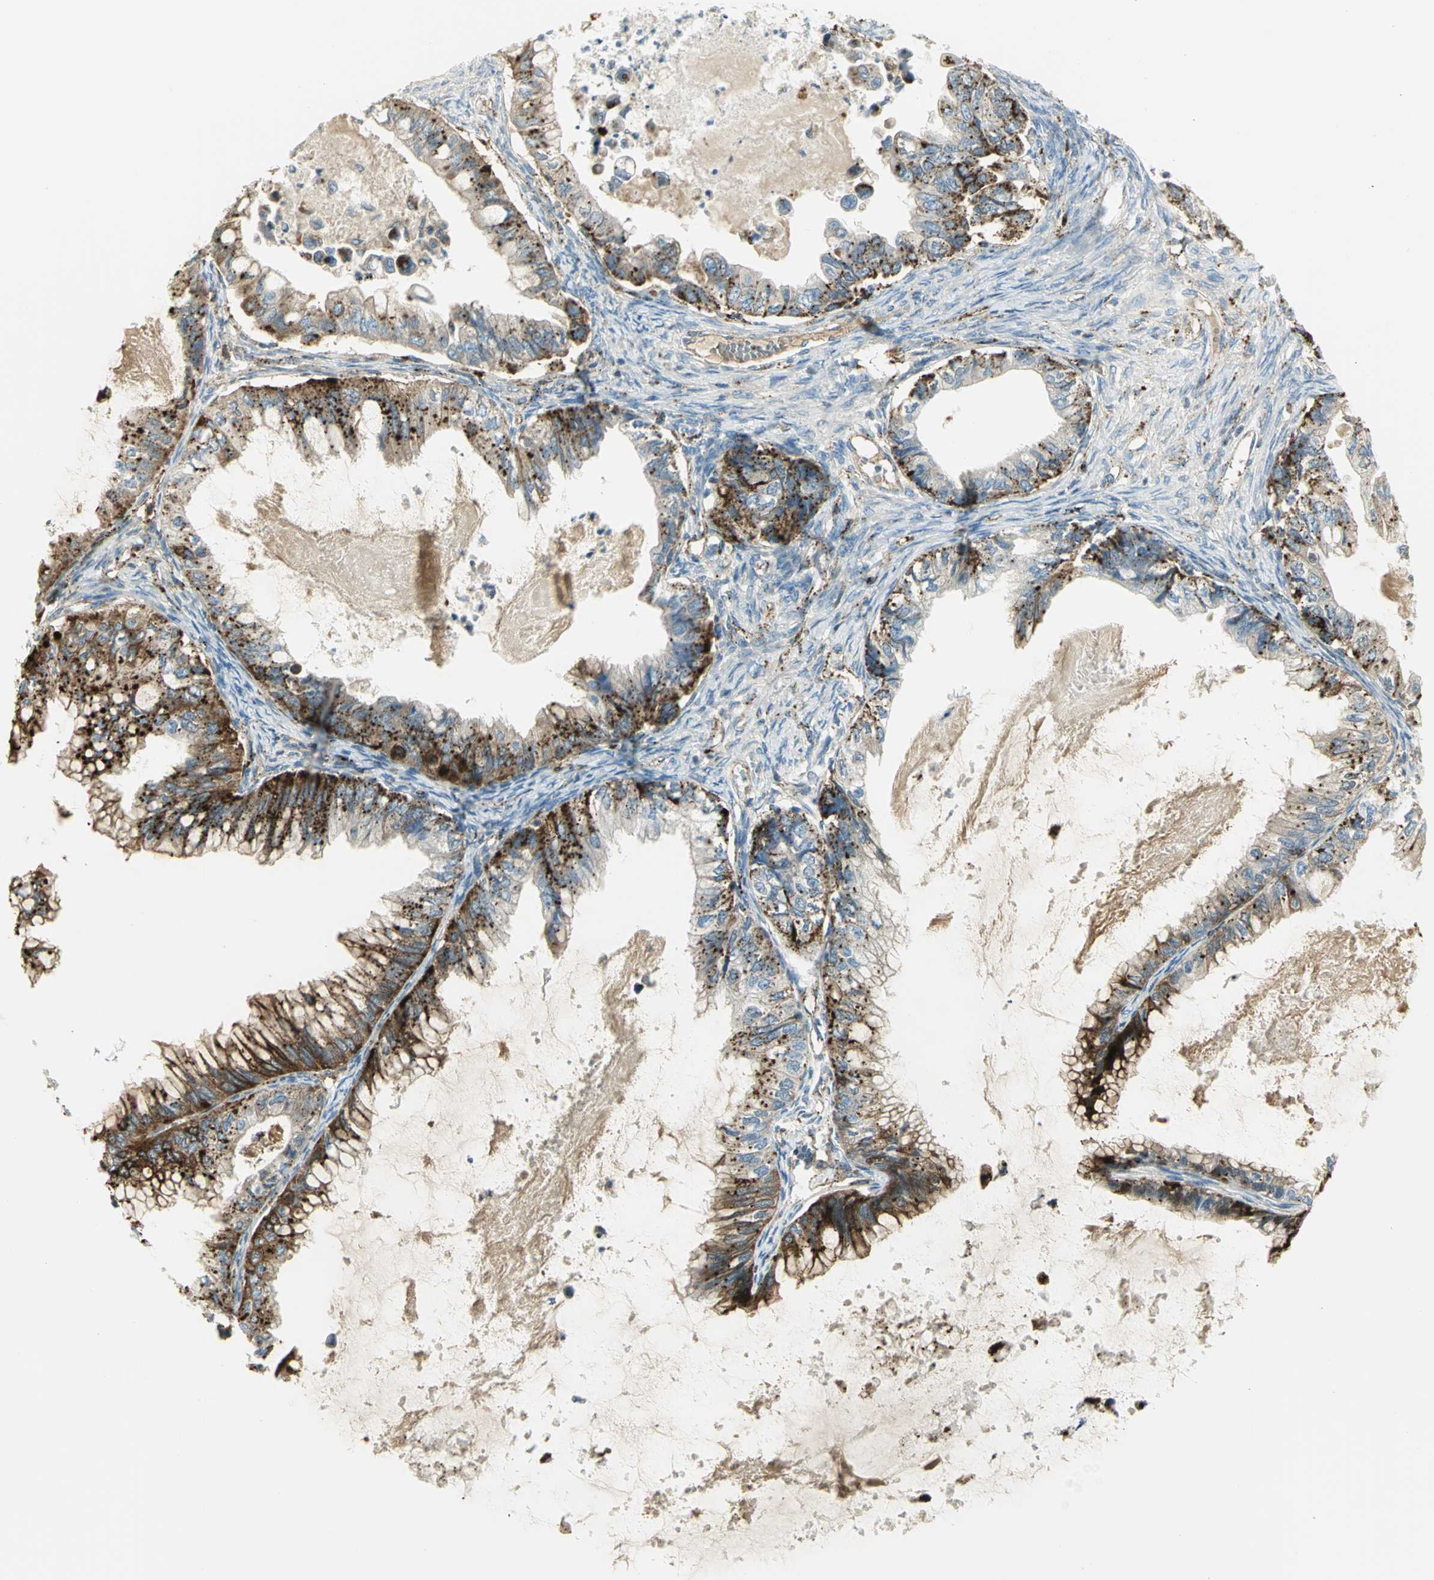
{"staining": {"intensity": "strong", "quantity": ">75%", "location": "cytoplasmic/membranous"}, "tissue": "ovarian cancer", "cell_type": "Tumor cells", "image_type": "cancer", "snomed": [{"axis": "morphology", "description": "Cystadenocarcinoma, mucinous, NOS"}, {"axis": "topography", "description": "Ovary"}], "caption": "There is high levels of strong cytoplasmic/membranous positivity in tumor cells of ovarian mucinous cystadenocarcinoma, as demonstrated by immunohistochemical staining (brown color).", "gene": "ARSA", "patient": {"sex": "female", "age": 80}}